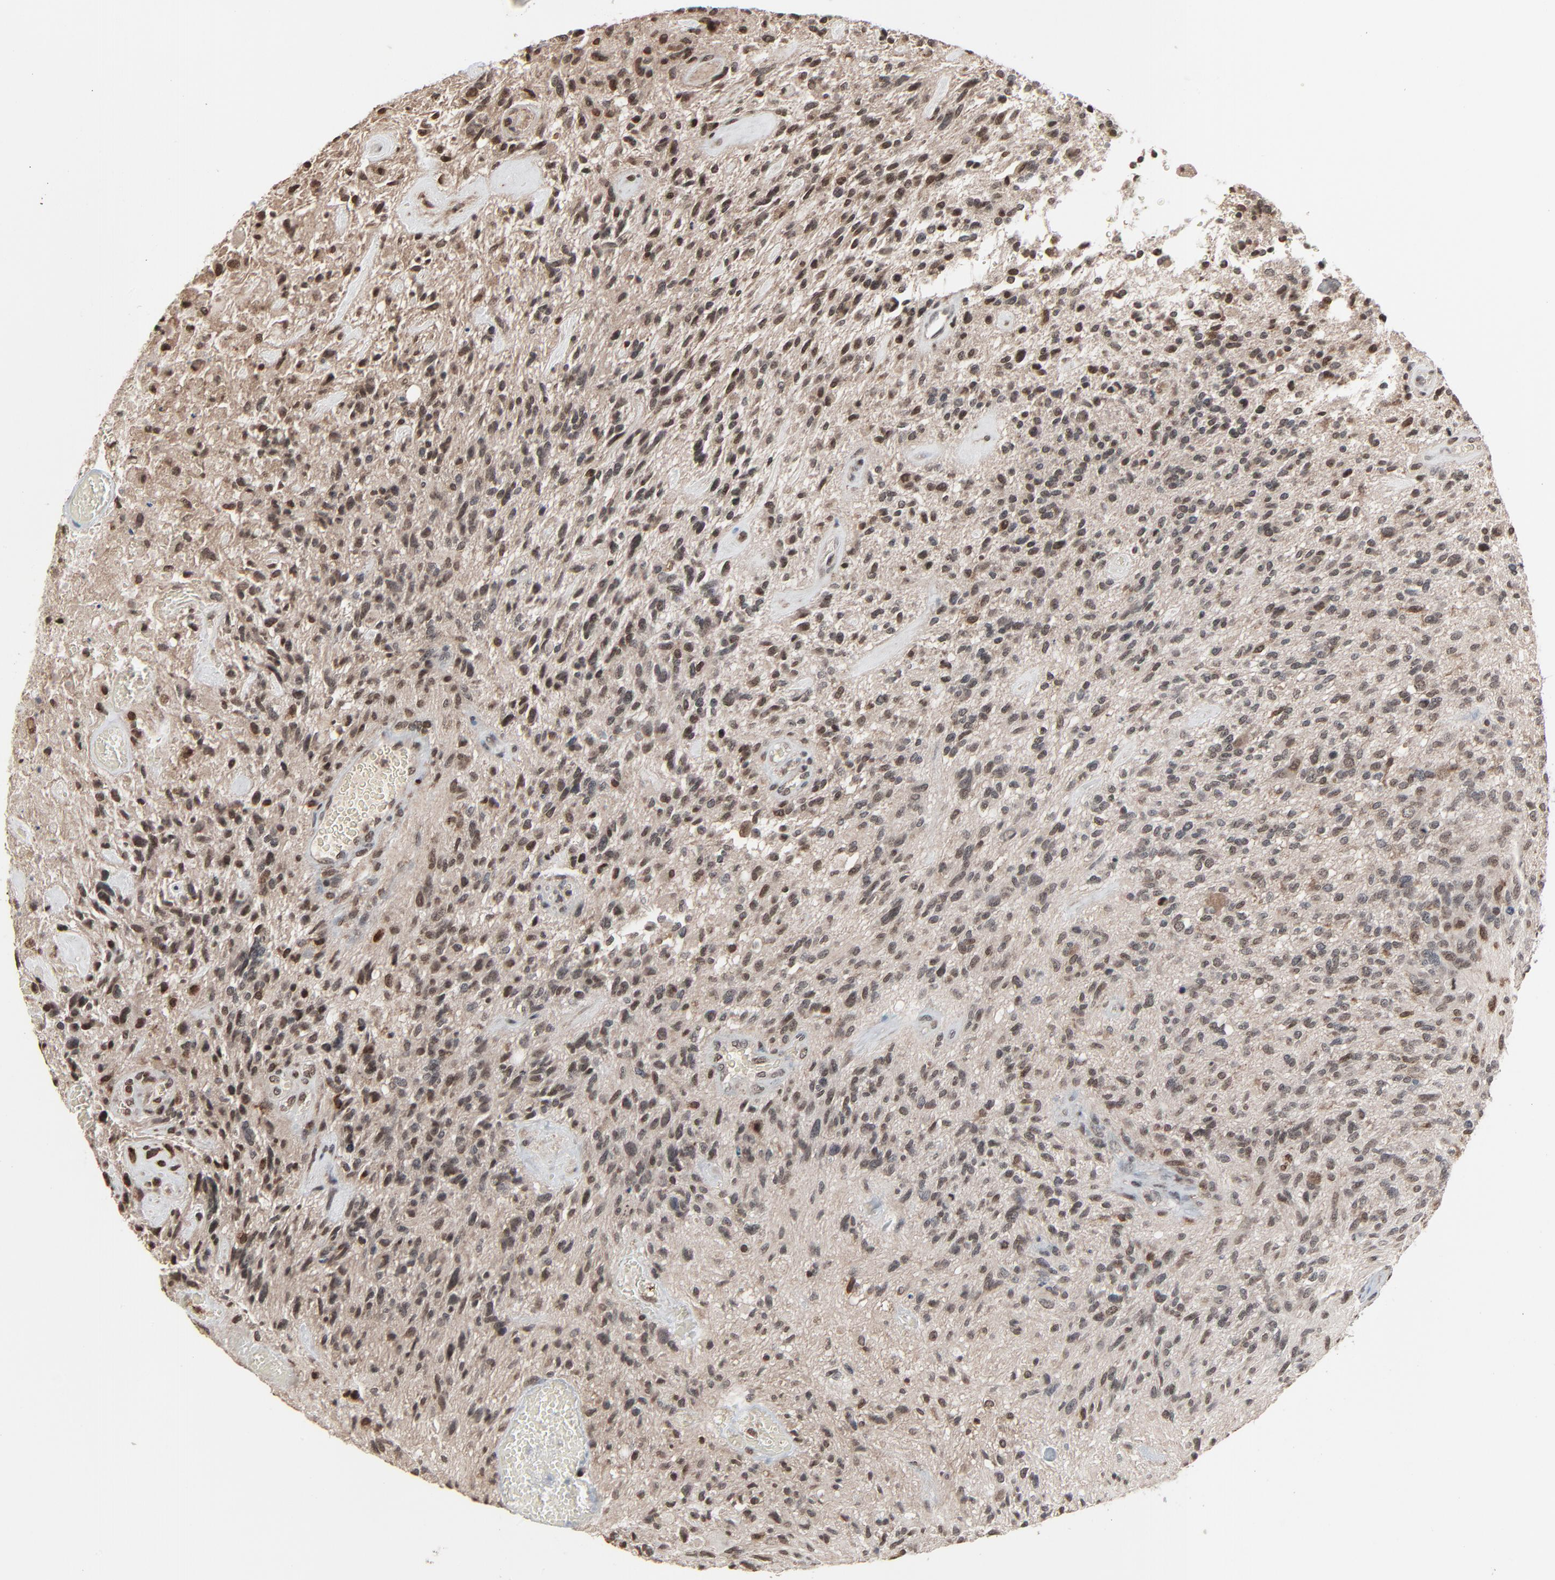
{"staining": {"intensity": "moderate", "quantity": ">75%", "location": "nuclear"}, "tissue": "glioma", "cell_type": "Tumor cells", "image_type": "cancer", "snomed": [{"axis": "morphology", "description": "Normal tissue, NOS"}, {"axis": "morphology", "description": "Glioma, malignant, High grade"}, {"axis": "topography", "description": "Cerebral cortex"}], "caption": "Tumor cells show medium levels of moderate nuclear positivity in approximately >75% of cells in human malignant glioma (high-grade).", "gene": "RPS6KA3", "patient": {"sex": "male", "age": 75}}